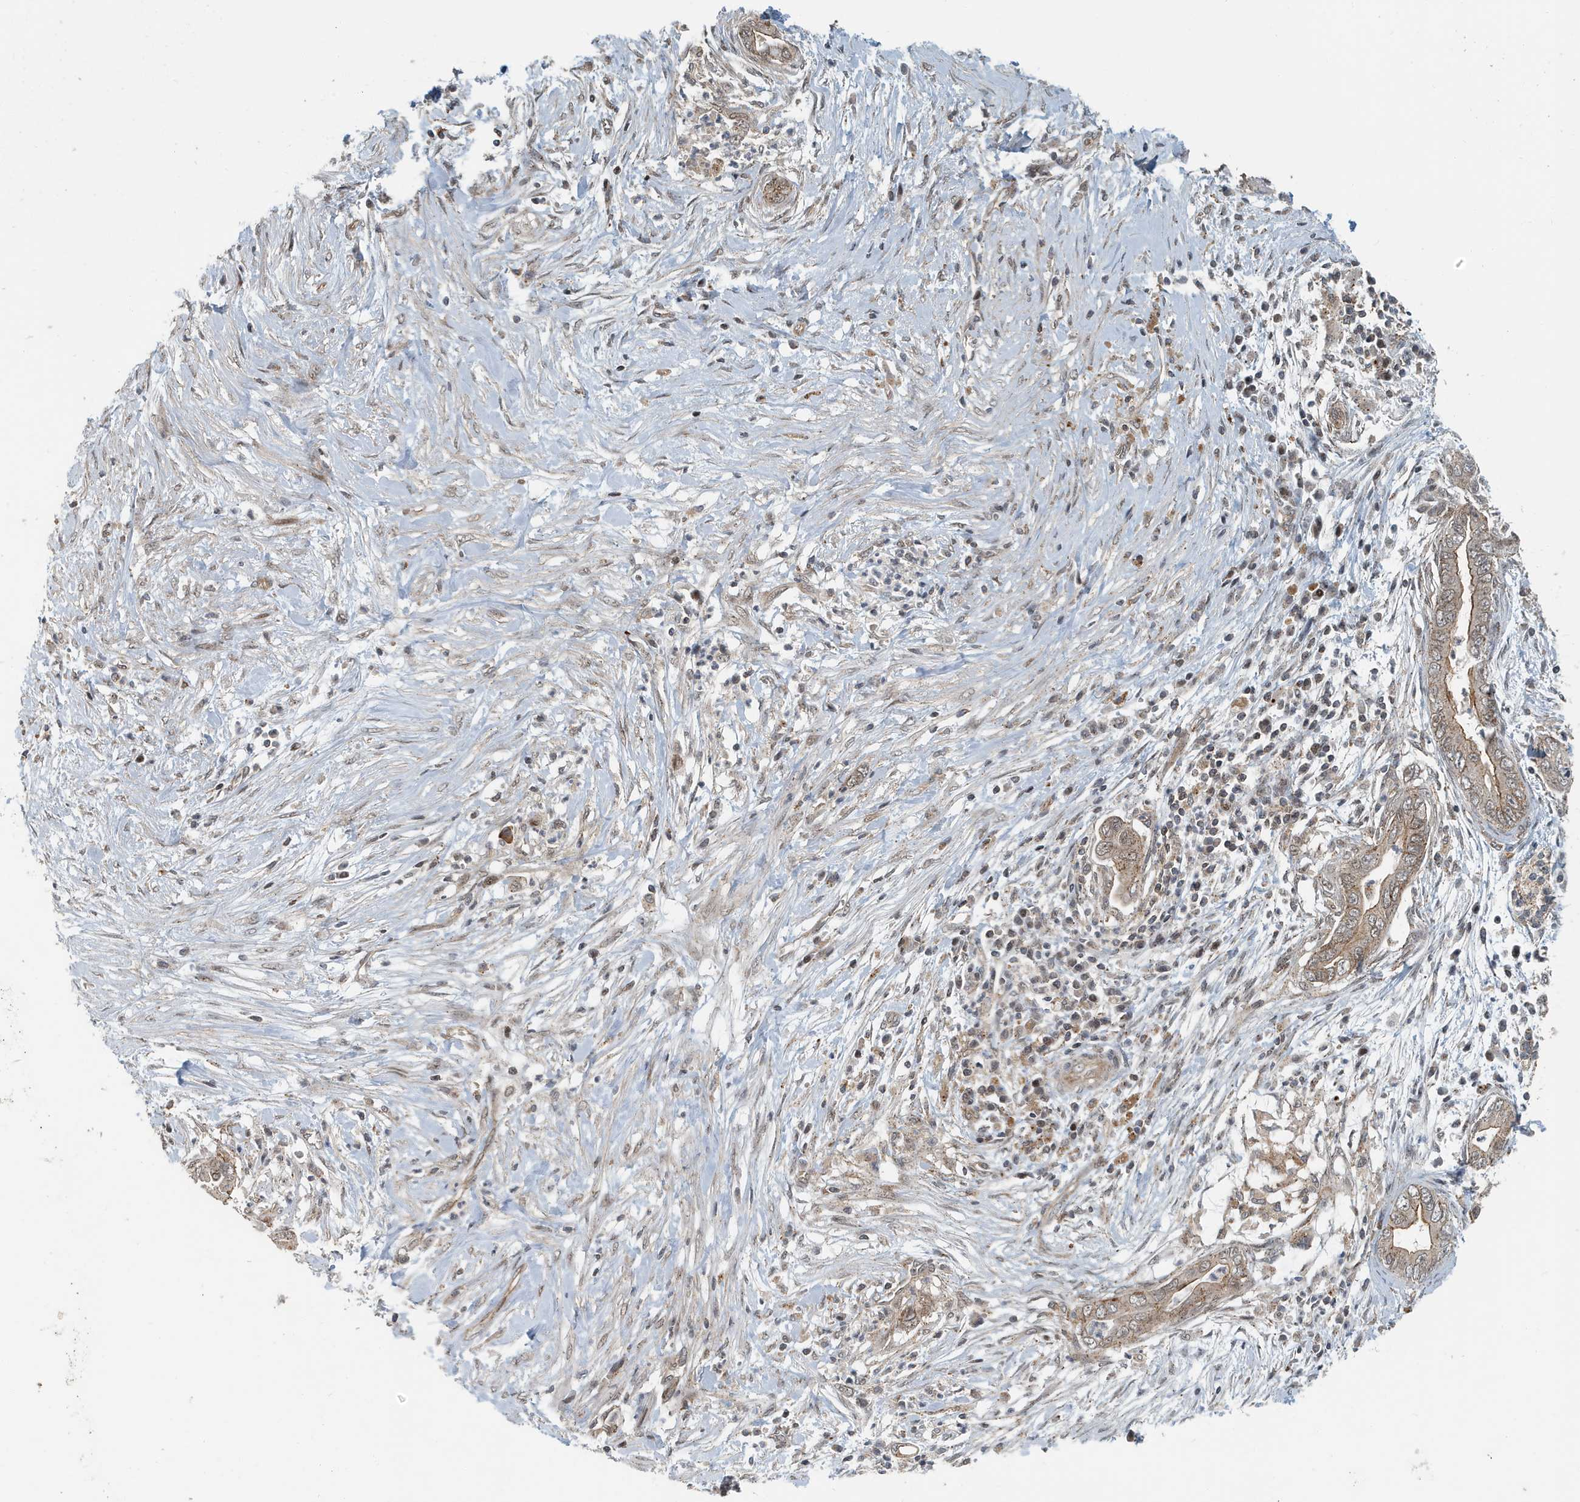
{"staining": {"intensity": "moderate", "quantity": ">75%", "location": "cytoplasmic/membranous"}, "tissue": "pancreatic cancer", "cell_type": "Tumor cells", "image_type": "cancer", "snomed": [{"axis": "morphology", "description": "Adenocarcinoma, NOS"}, {"axis": "topography", "description": "Pancreas"}], "caption": "A micrograph of pancreatic adenocarcinoma stained for a protein reveals moderate cytoplasmic/membranous brown staining in tumor cells.", "gene": "KIF15", "patient": {"sex": "male", "age": 75}}